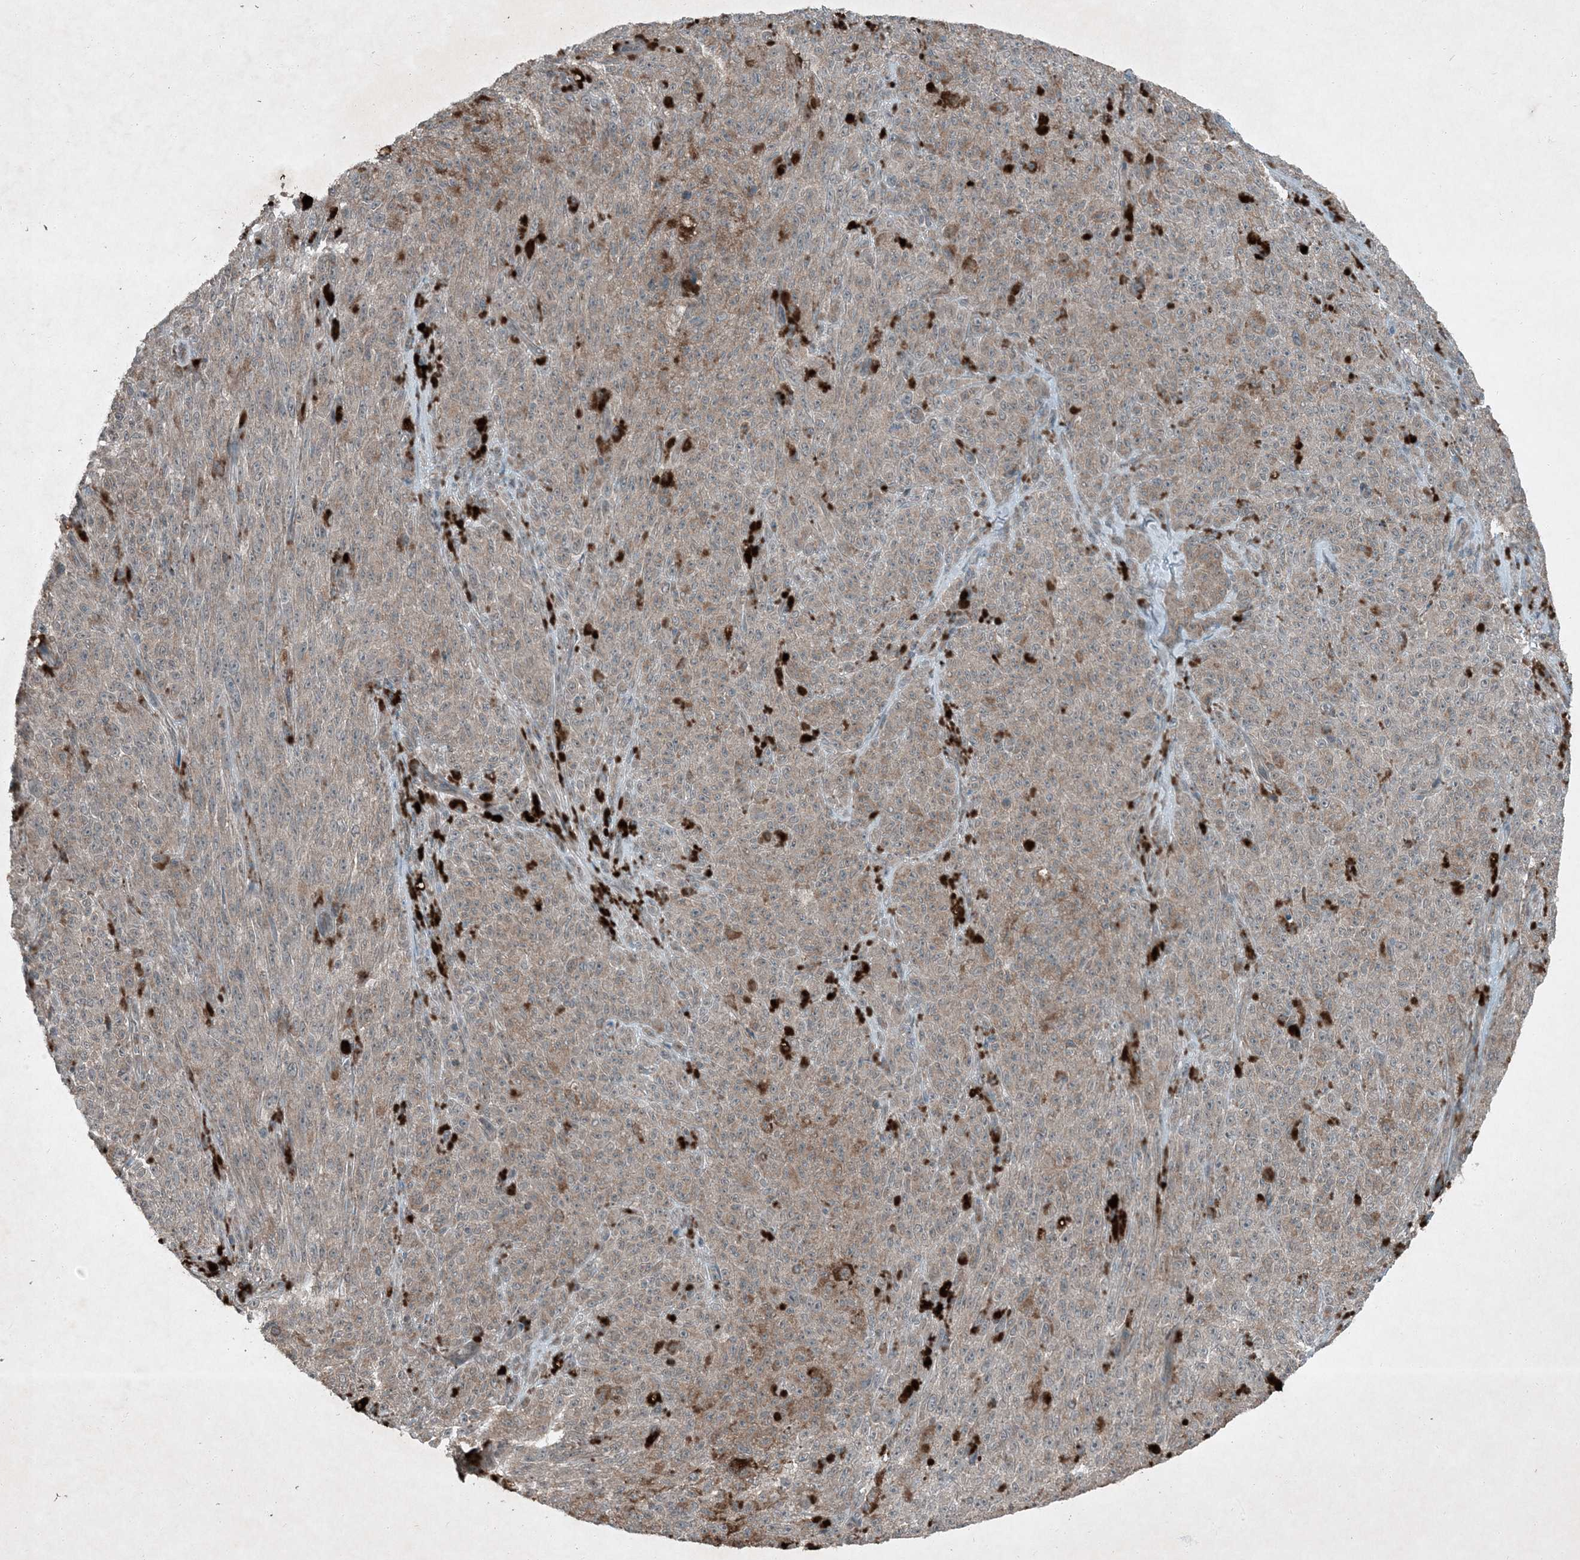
{"staining": {"intensity": "weak", "quantity": "25%-75%", "location": "cytoplasmic/membranous"}, "tissue": "melanoma", "cell_type": "Tumor cells", "image_type": "cancer", "snomed": [{"axis": "morphology", "description": "Malignant melanoma, NOS"}, {"axis": "topography", "description": "Skin"}], "caption": "This histopathology image reveals IHC staining of human melanoma, with low weak cytoplasmic/membranous staining in about 25%-75% of tumor cells.", "gene": "MDN1", "patient": {"sex": "female", "age": 82}}